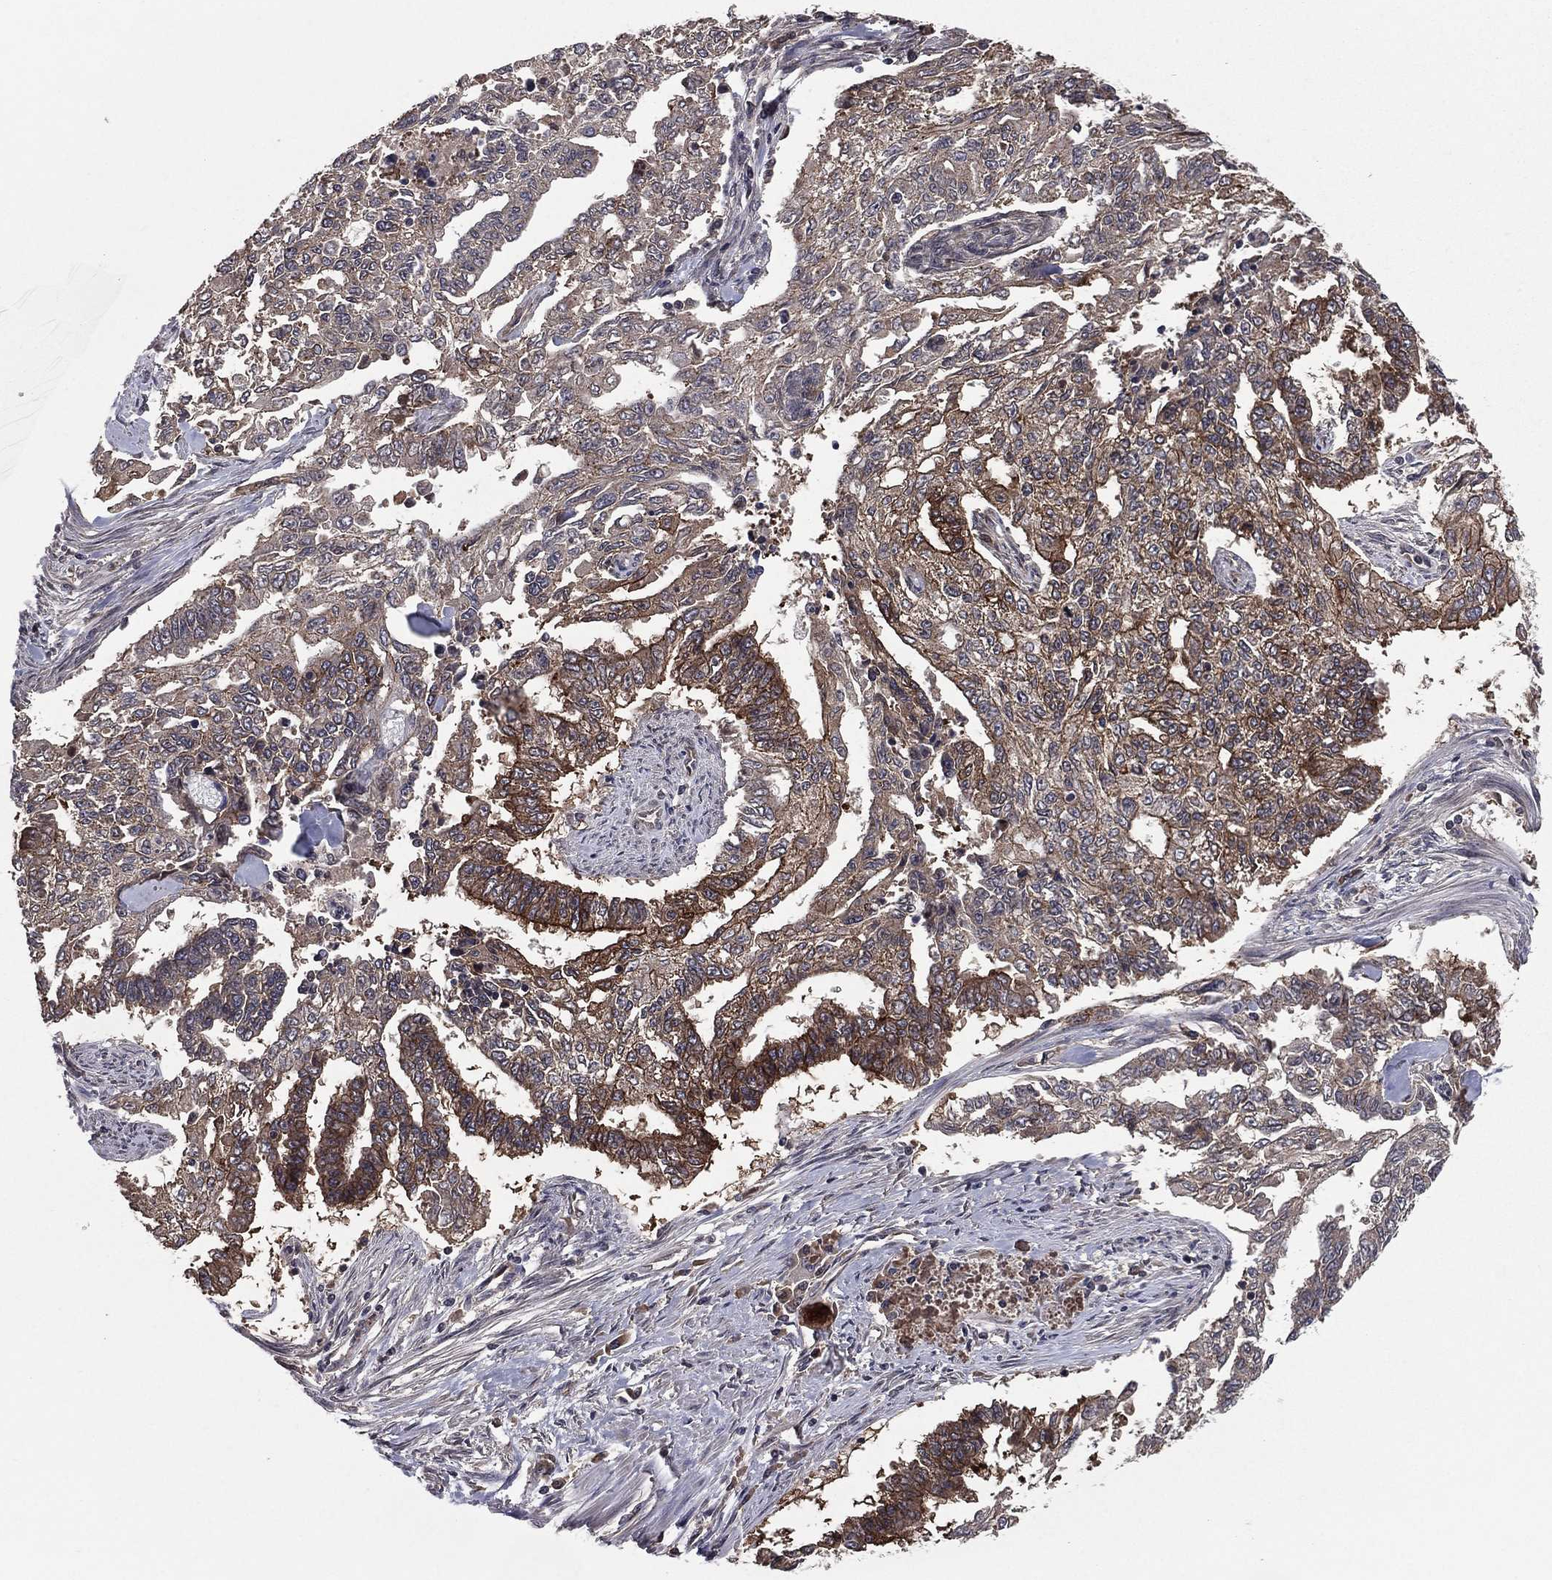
{"staining": {"intensity": "strong", "quantity": "<25%", "location": "cytoplasmic/membranous"}, "tissue": "endometrial cancer", "cell_type": "Tumor cells", "image_type": "cancer", "snomed": [{"axis": "morphology", "description": "Adenocarcinoma, NOS"}, {"axis": "topography", "description": "Uterus"}], "caption": "Protein expression analysis of human endometrial cancer (adenocarcinoma) reveals strong cytoplasmic/membranous positivity in approximately <25% of tumor cells.", "gene": "CERT1", "patient": {"sex": "female", "age": 59}}